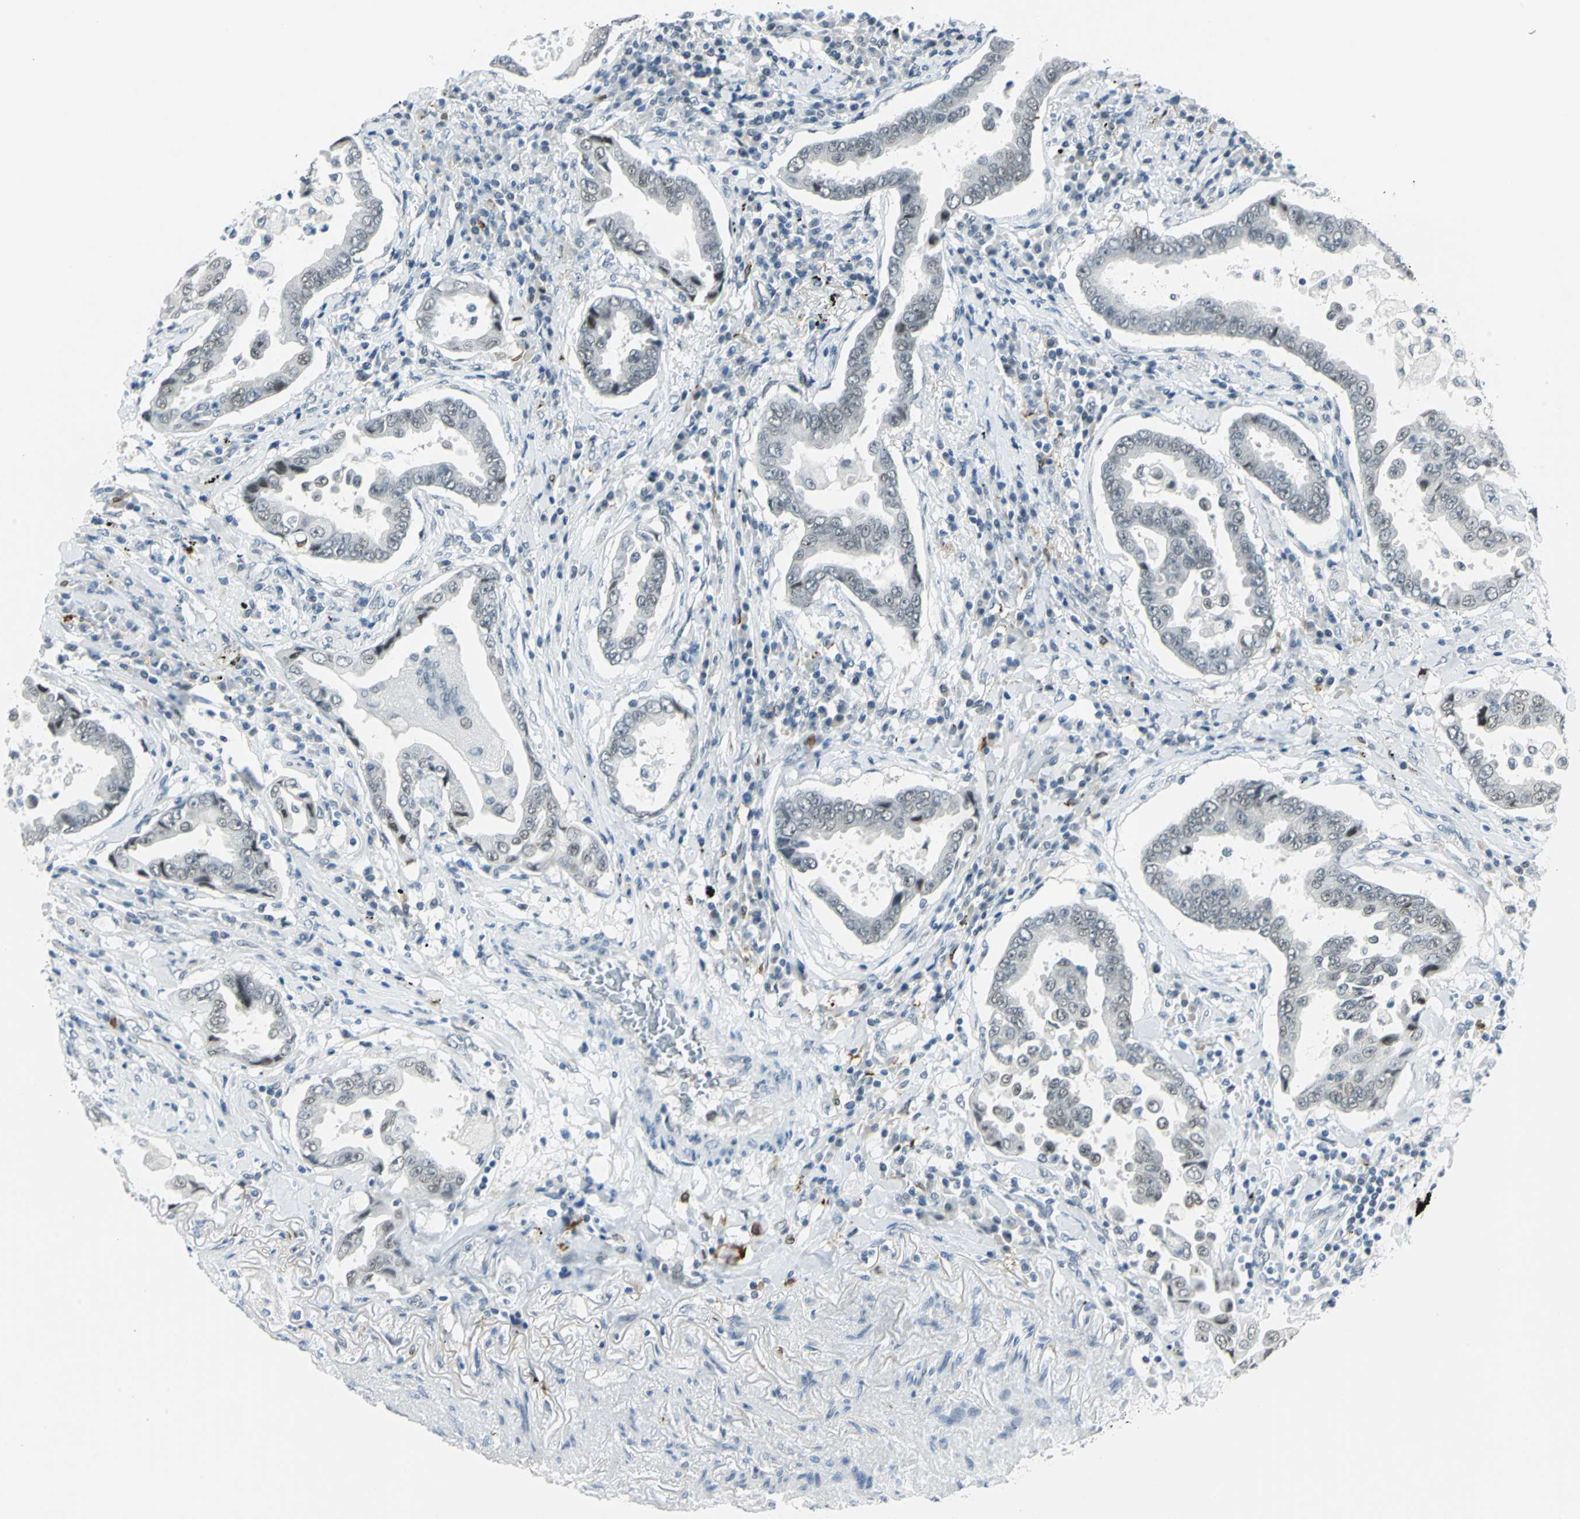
{"staining": {"intensity": "weak", "quantity": "<25%", "location": "nuclear"}, "tissue": "lung cancer", "cell_type": "Tumor cells", "image_type": "cancer", "snomed": [{"axis": "morphology", "description": "Normal tissue, NOS"}, {"axis": "morphology", "description": "Inflammation, NOS"}, {"axis": "morphology", "description": "Adenocarcinoma, NOS"}, {"axis": "topography", "description": "Lung"}], "caption": "Tumor cells are negative for brown protein staining in lung adenocarcinoma.", "gene": "MTMR10", "patient": {"sex": "female", "age": 64}}